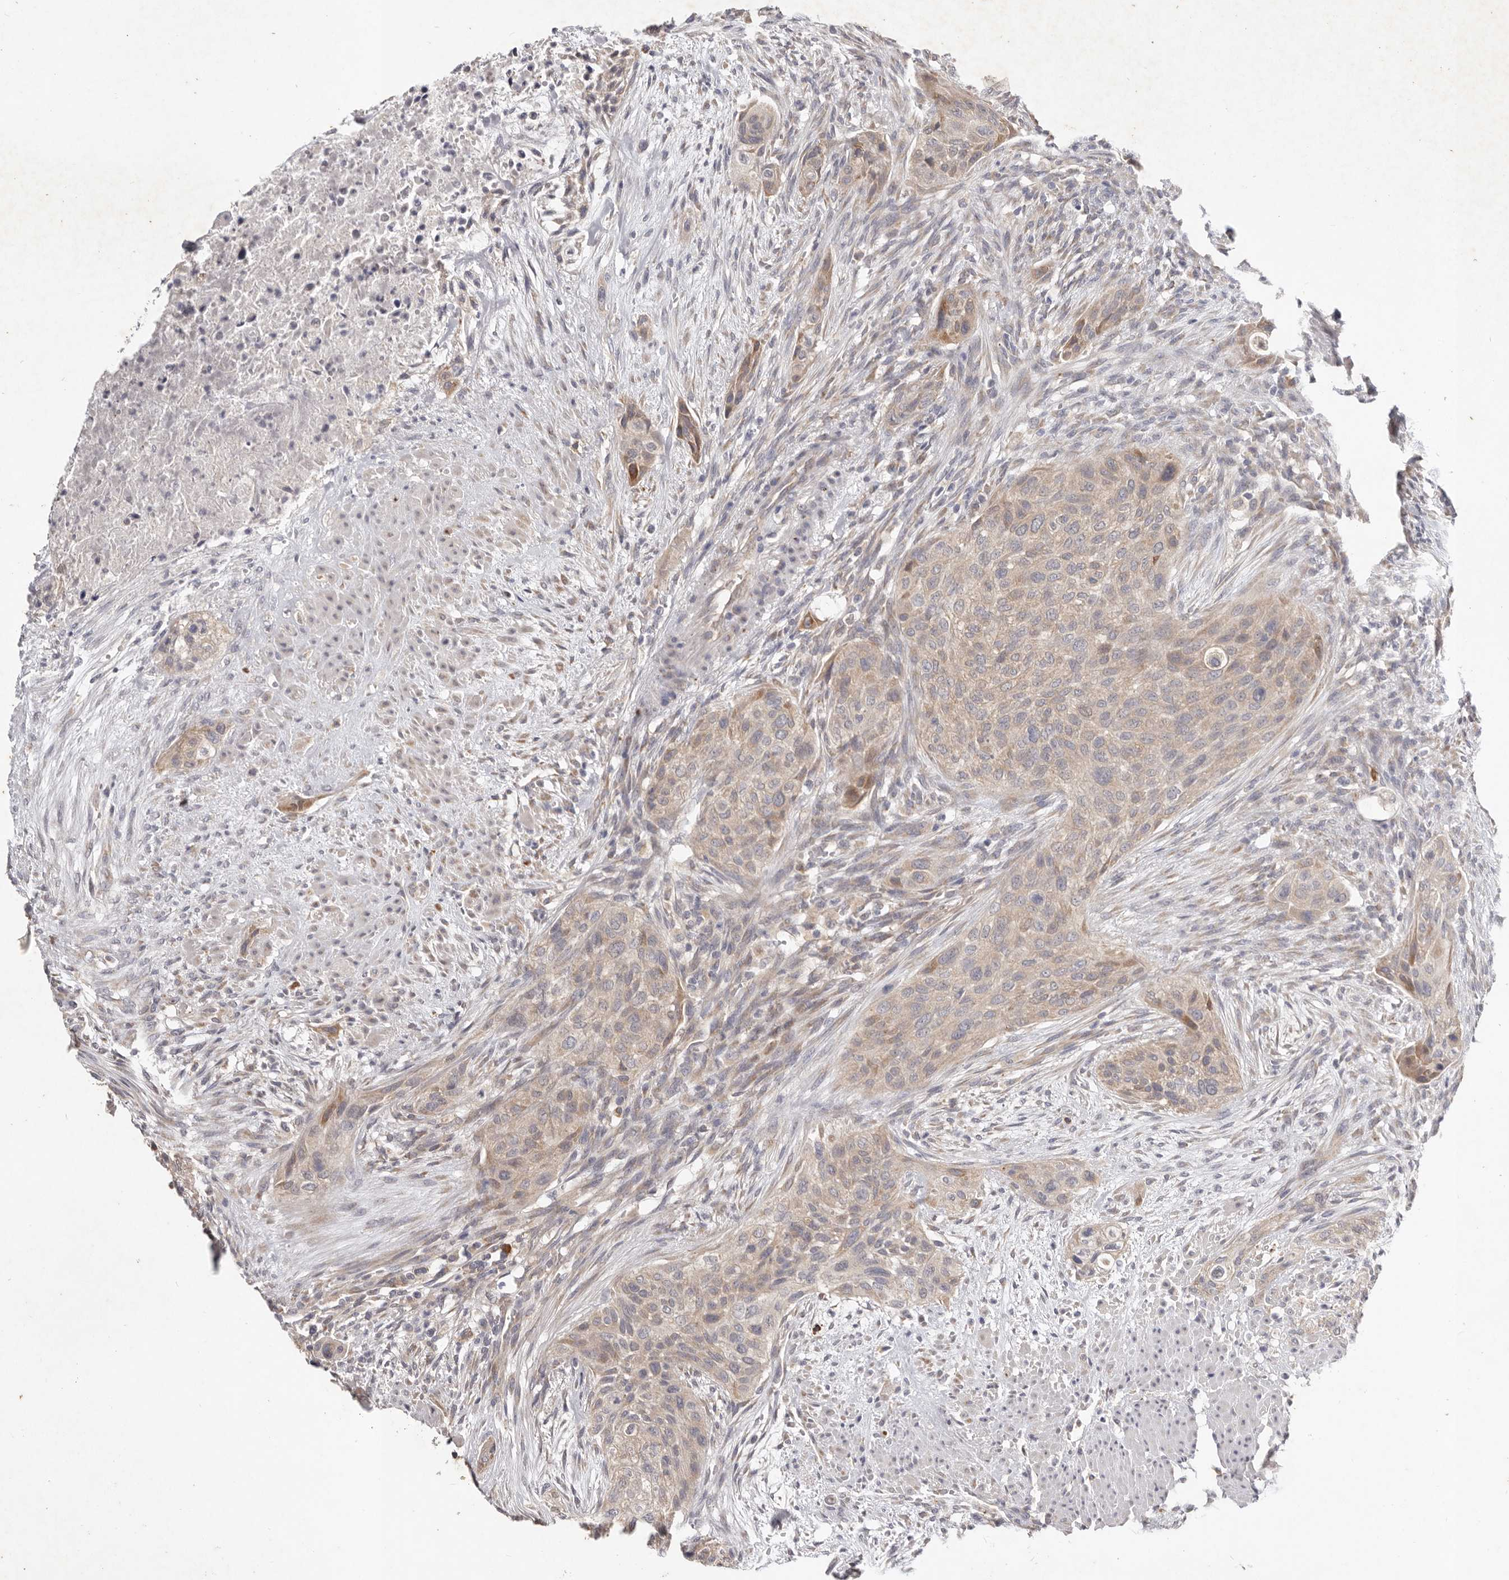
{"staining": {"intensity": "weak", "quantity": ">75%", "location": "cytoplasmic/membranous"}, "tissue": "urothelial cancer", "cell_type": "Tumor cells", "image_type": "cancer", "snomed": [{"axis": "morphology", "description": "Urothelial carcinoma, High grade"}, {"axis": "topography", "description": "Urinary bladder"}], "caption": "Immunohistochemical staining of human urothelial carcinoma (high-grade) demonstrates low levels of weak cytoplasmic/membranous positivity in approximately >75% of tumor cells.", "gene": "WDR77", "patient": {"sex": "male", "age": 35}}